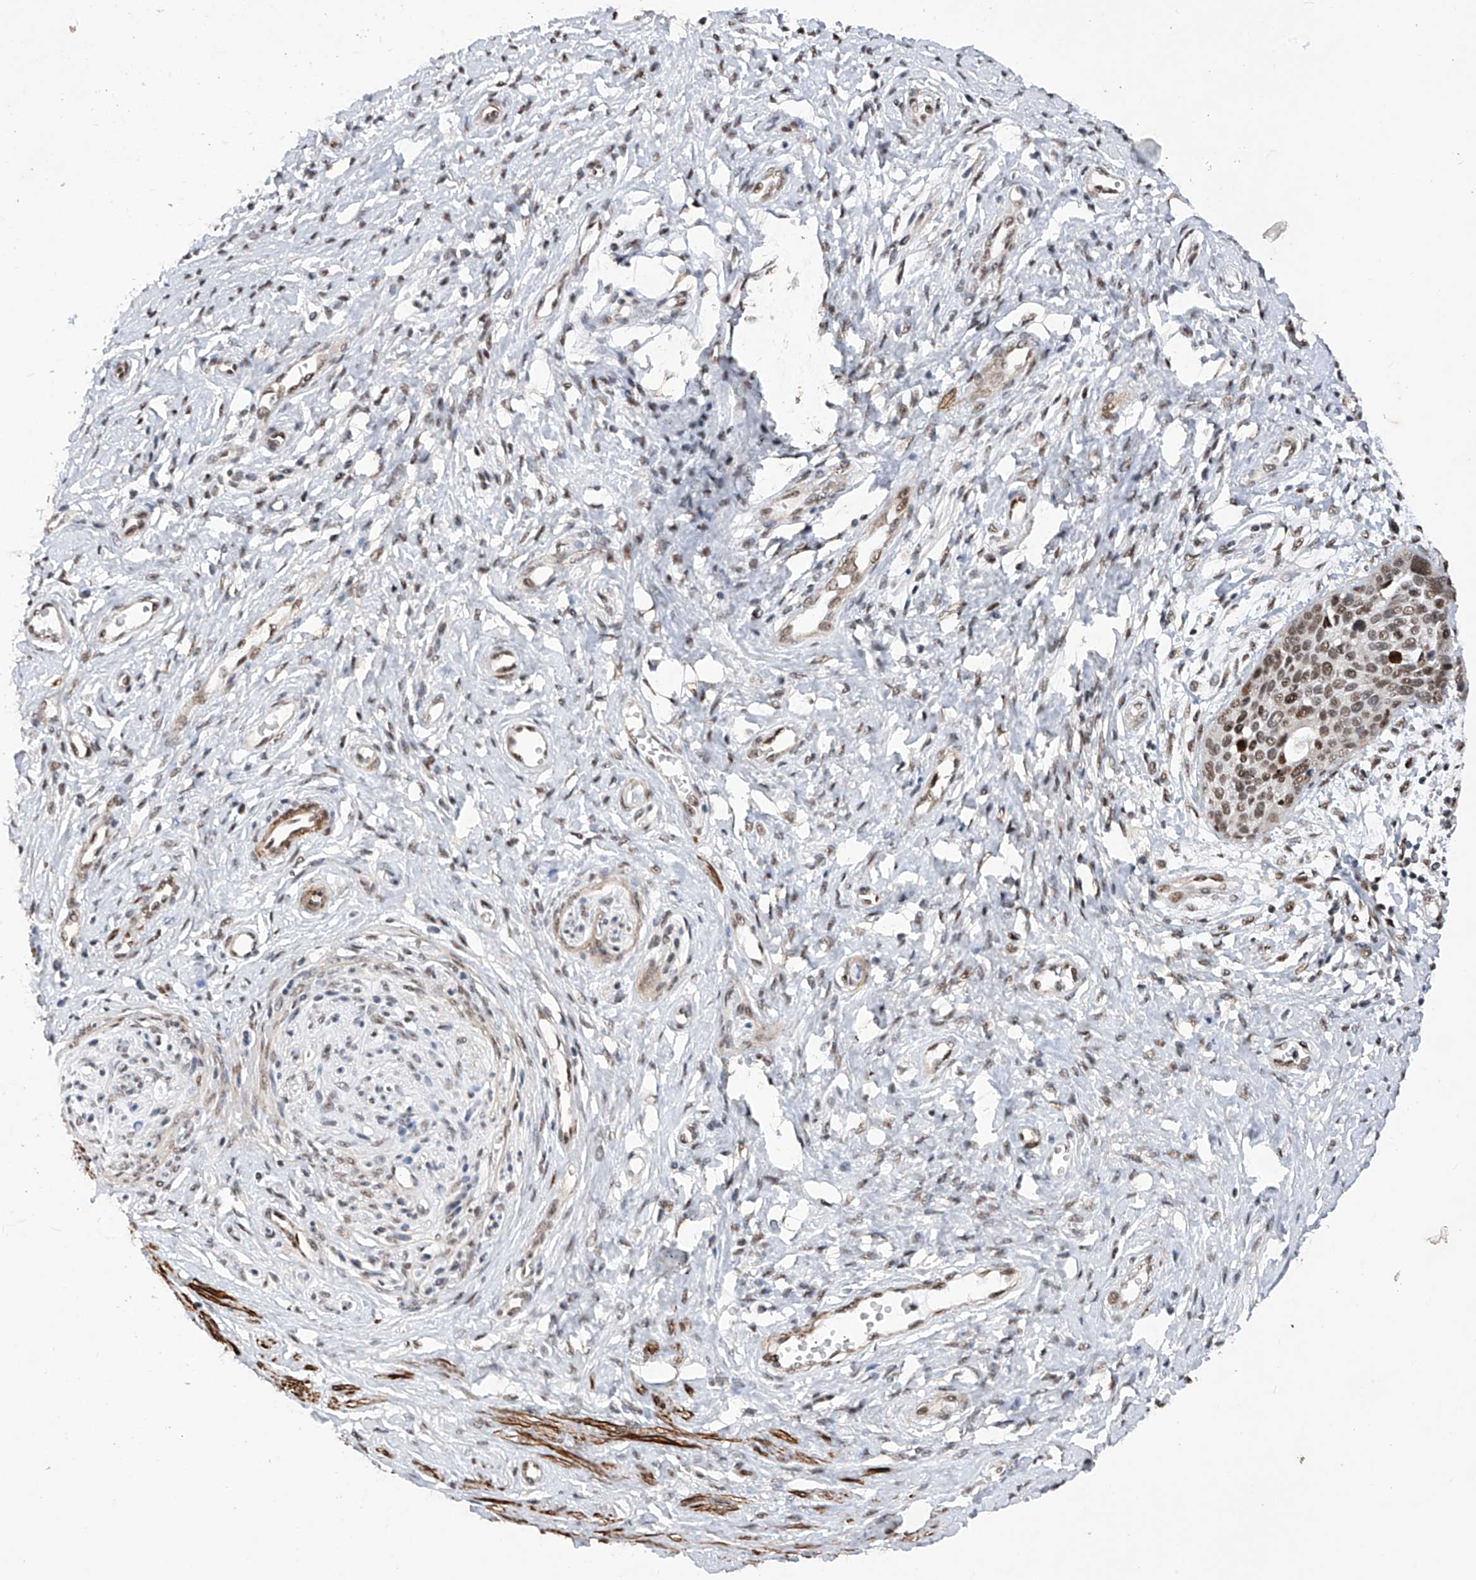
{"staining": {"intensity": "moderate", "quantity": ">75%", "location": "nuclear"}, "tissue": "cervical cancer", "cell_type": "Tumor cells", "image_type": "cancer", "snomed": [{"axis": "morphology", "description": "Squamous cell carcinoma, NOS"}, {"axis": "topography", "description": "Cervix"}], "caption": "Immunohistochemistry (IHC) staining of squamous cell carcinoma (cervical), which displays medium levels of moderate nuclear positivity in approximately >75% of tumor cells indicating moderate nuclear protein expression. The staining was performed using DAB (3,3'-diaminobenzidine) (brown) for protein detection and nuclei were counterstained in hematoxylin (blue).", "gene": "NFATC4", "patient": {"sex": "female", "age": 37}}